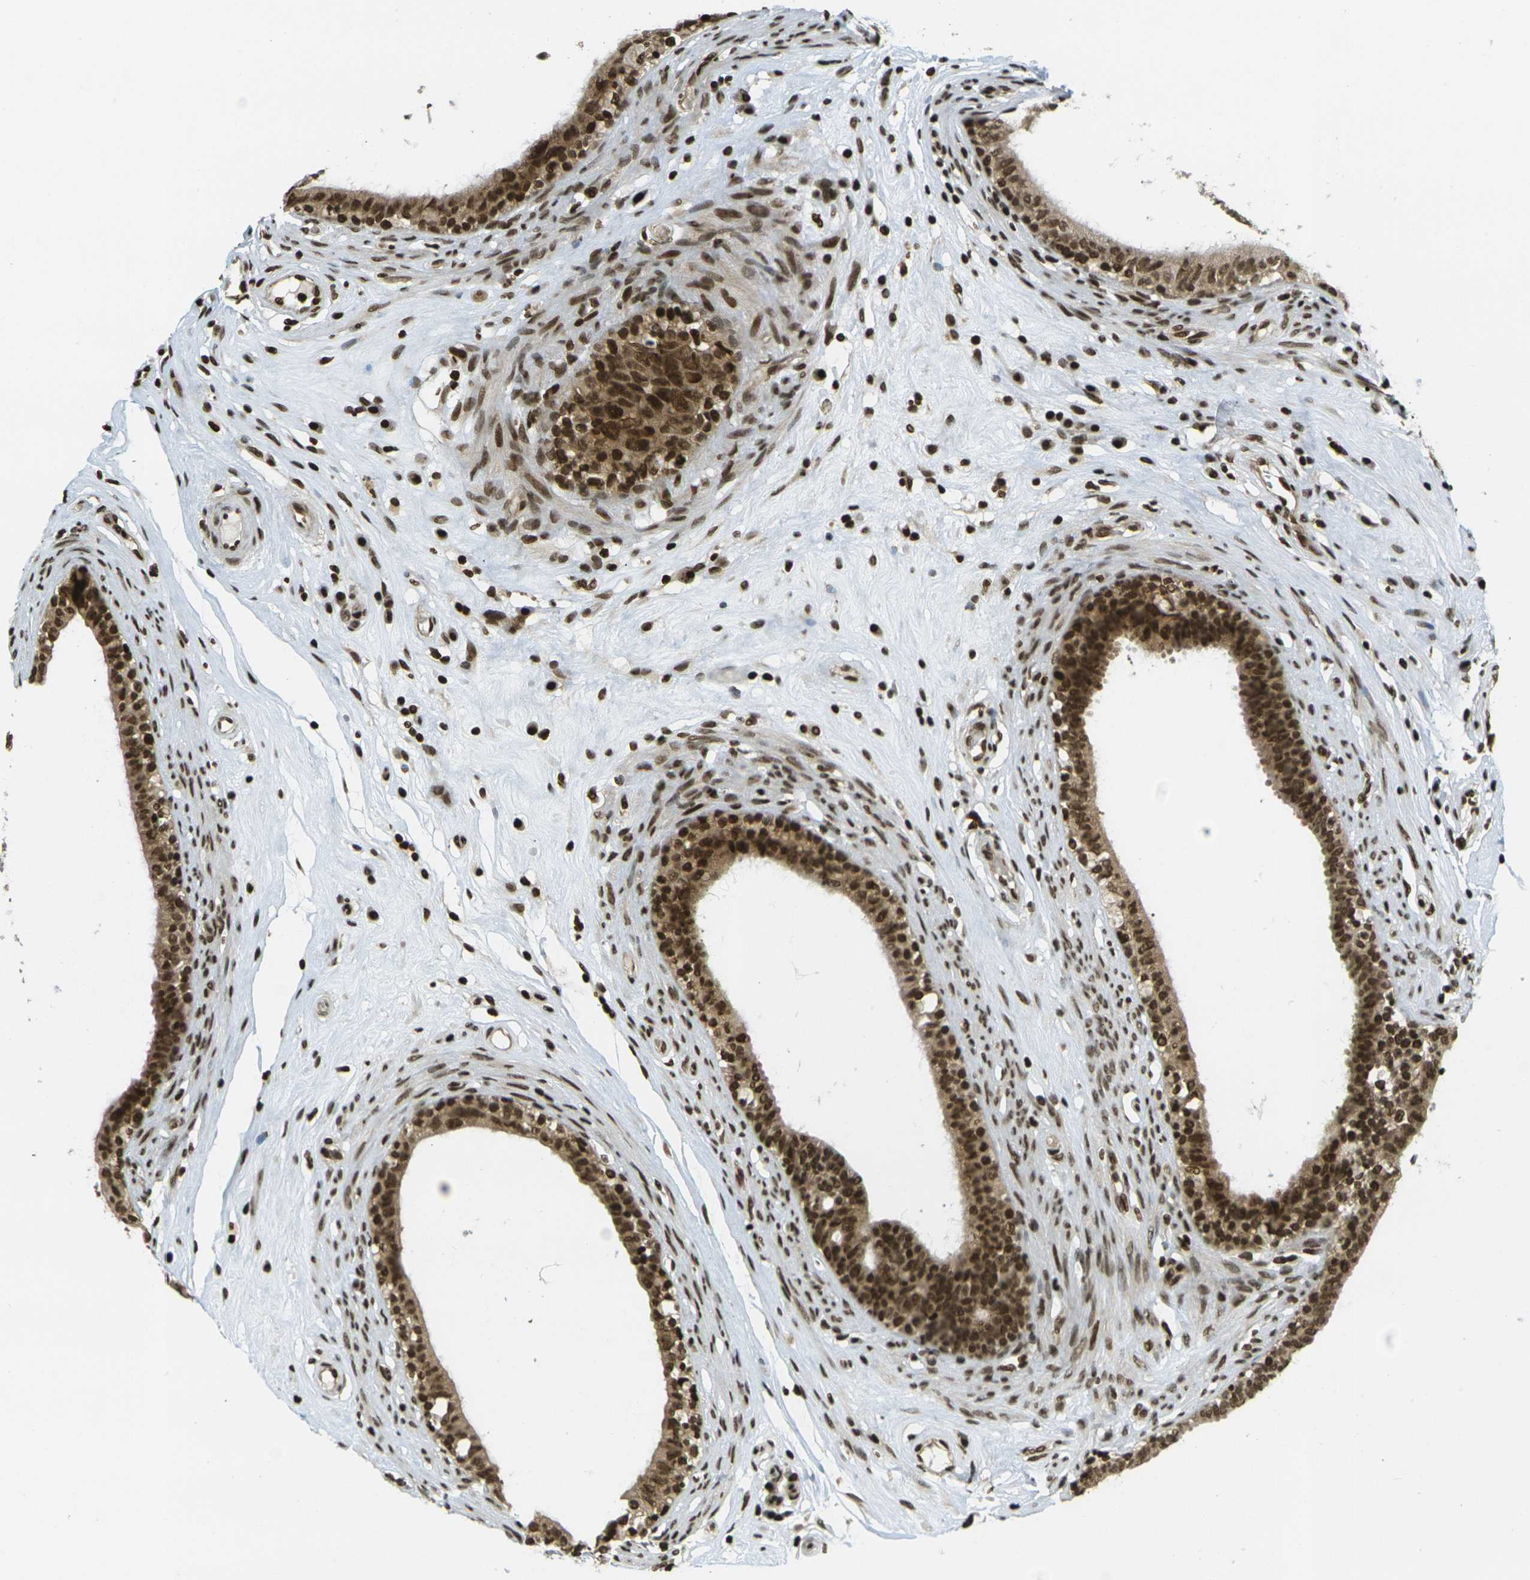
{"staining": {"intensity": "strong", "quantity": ">75%", "location": "cytoplasmic/membranous,nuclear"}, "tissue": "epididymis", "cell_type": "Glandular cells", "image_type": "normal", "snomed": [{"axis": "morphology", "description": "Normal tissue, NOS"}, {"axis": "morphology", "description": "Inflammation, NOS"}, {"axis": "topography", "description": "Epididymis"}], "caption": "Protein expression by immunohistochemistry (IHC) displays strong cytoplasmic/membranous,nuclear positivity in approximately >75% of glandular cells in benign epididymis.", "gene": "RUVBL2", "patient": {"sex": "male", "age": 84}}